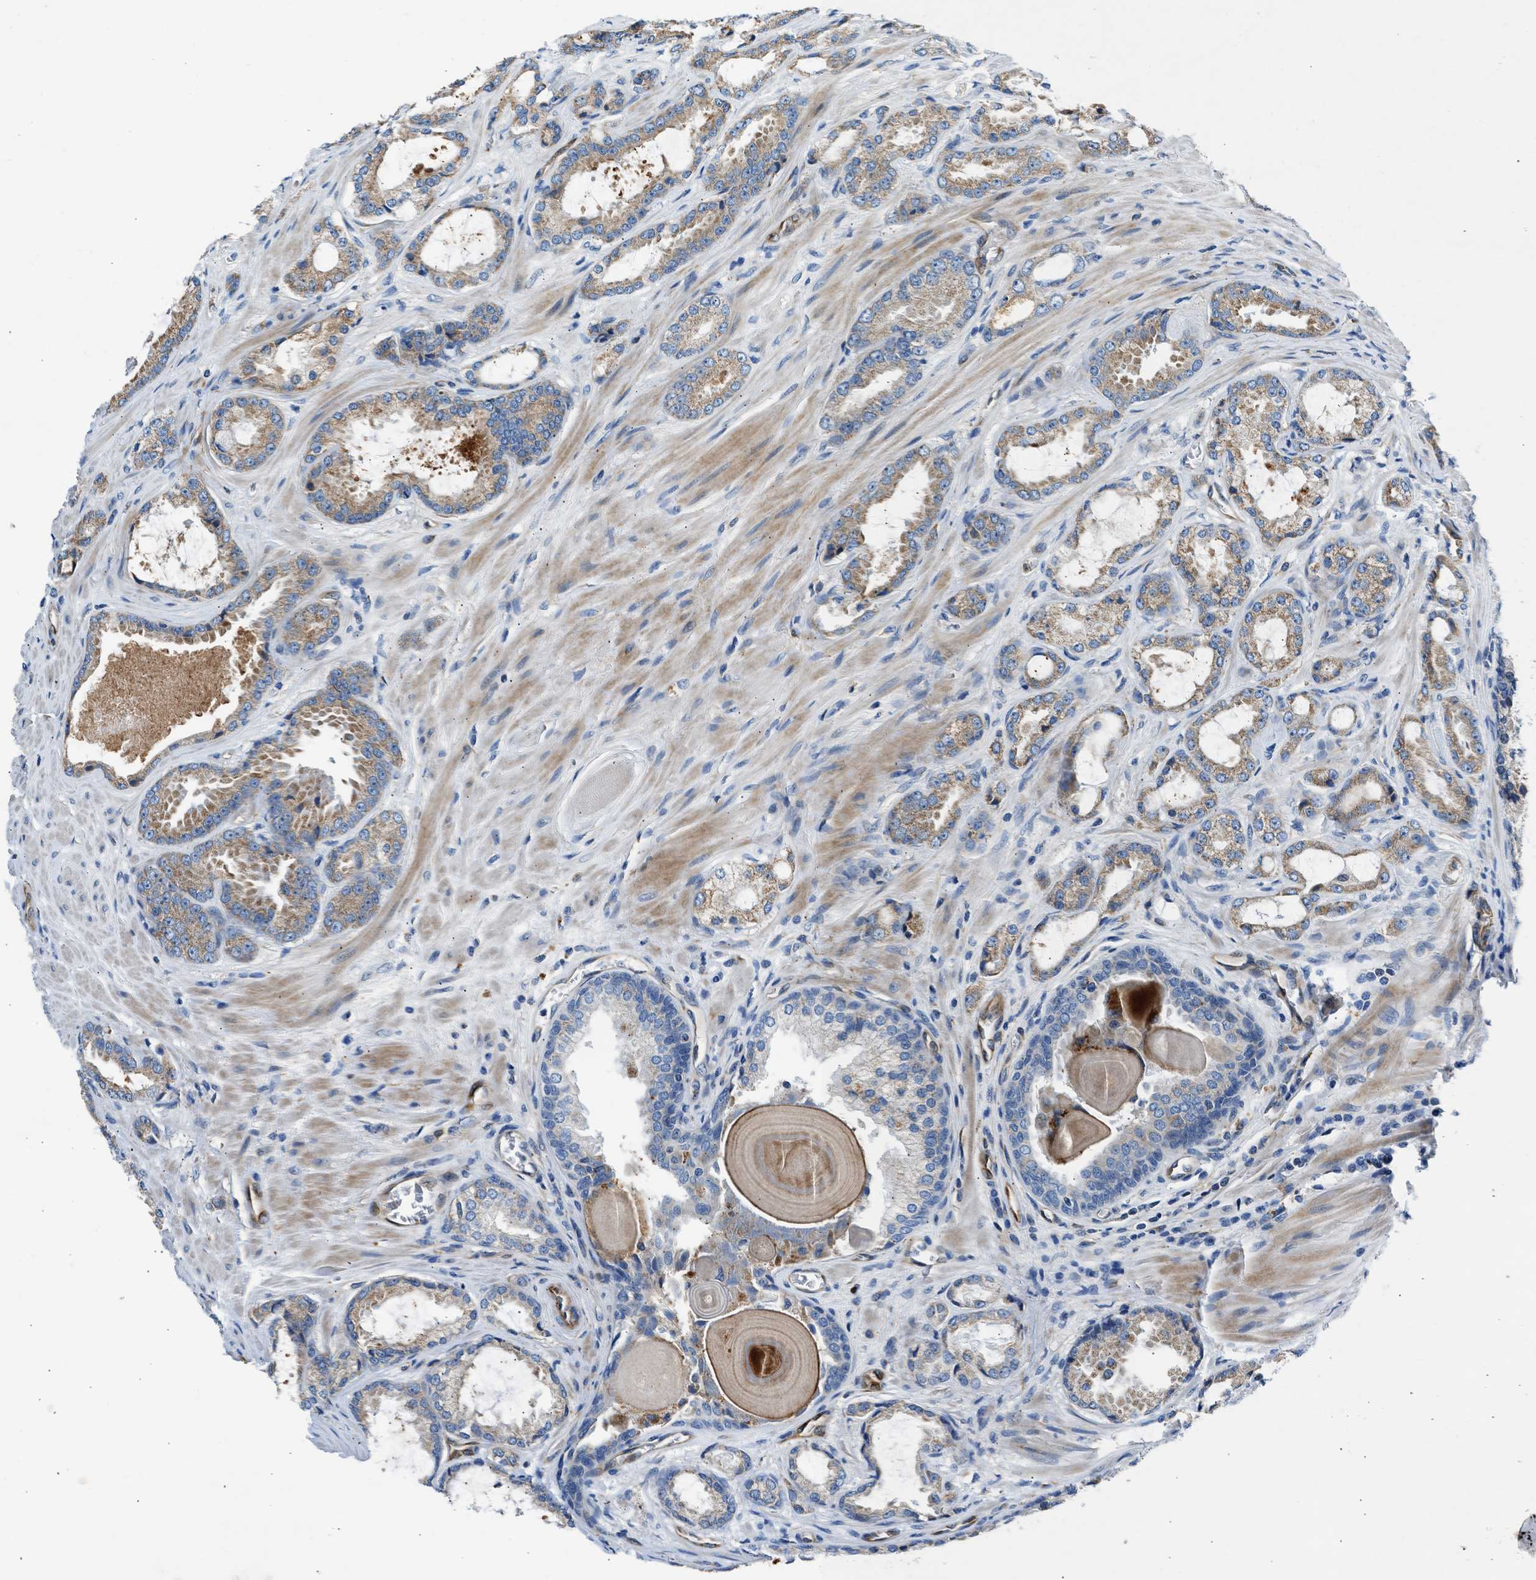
{"staining": {"intensity": "weak", "quantity": "<25%", "location": "cytoplasmic/membranous"}, "tissue": "prostate cancer", "cell_type": "Tumor cells", "image_type": "cancer", "snomed": [{"axis": "morphology", "description": "Adenocarcinoma, High grade"}, {"axis": "topography", "description": "Prostate"}], "caption": "This photomicrograph is of prostate cancer (high-grade adenocarcinoma) stained with IHC to label a protein in brown with the nuclei are counter-stained blue. There is no staining in tumor cells.", "gene": "ULK4", "patient": {"sex": "male", "age": 65}}